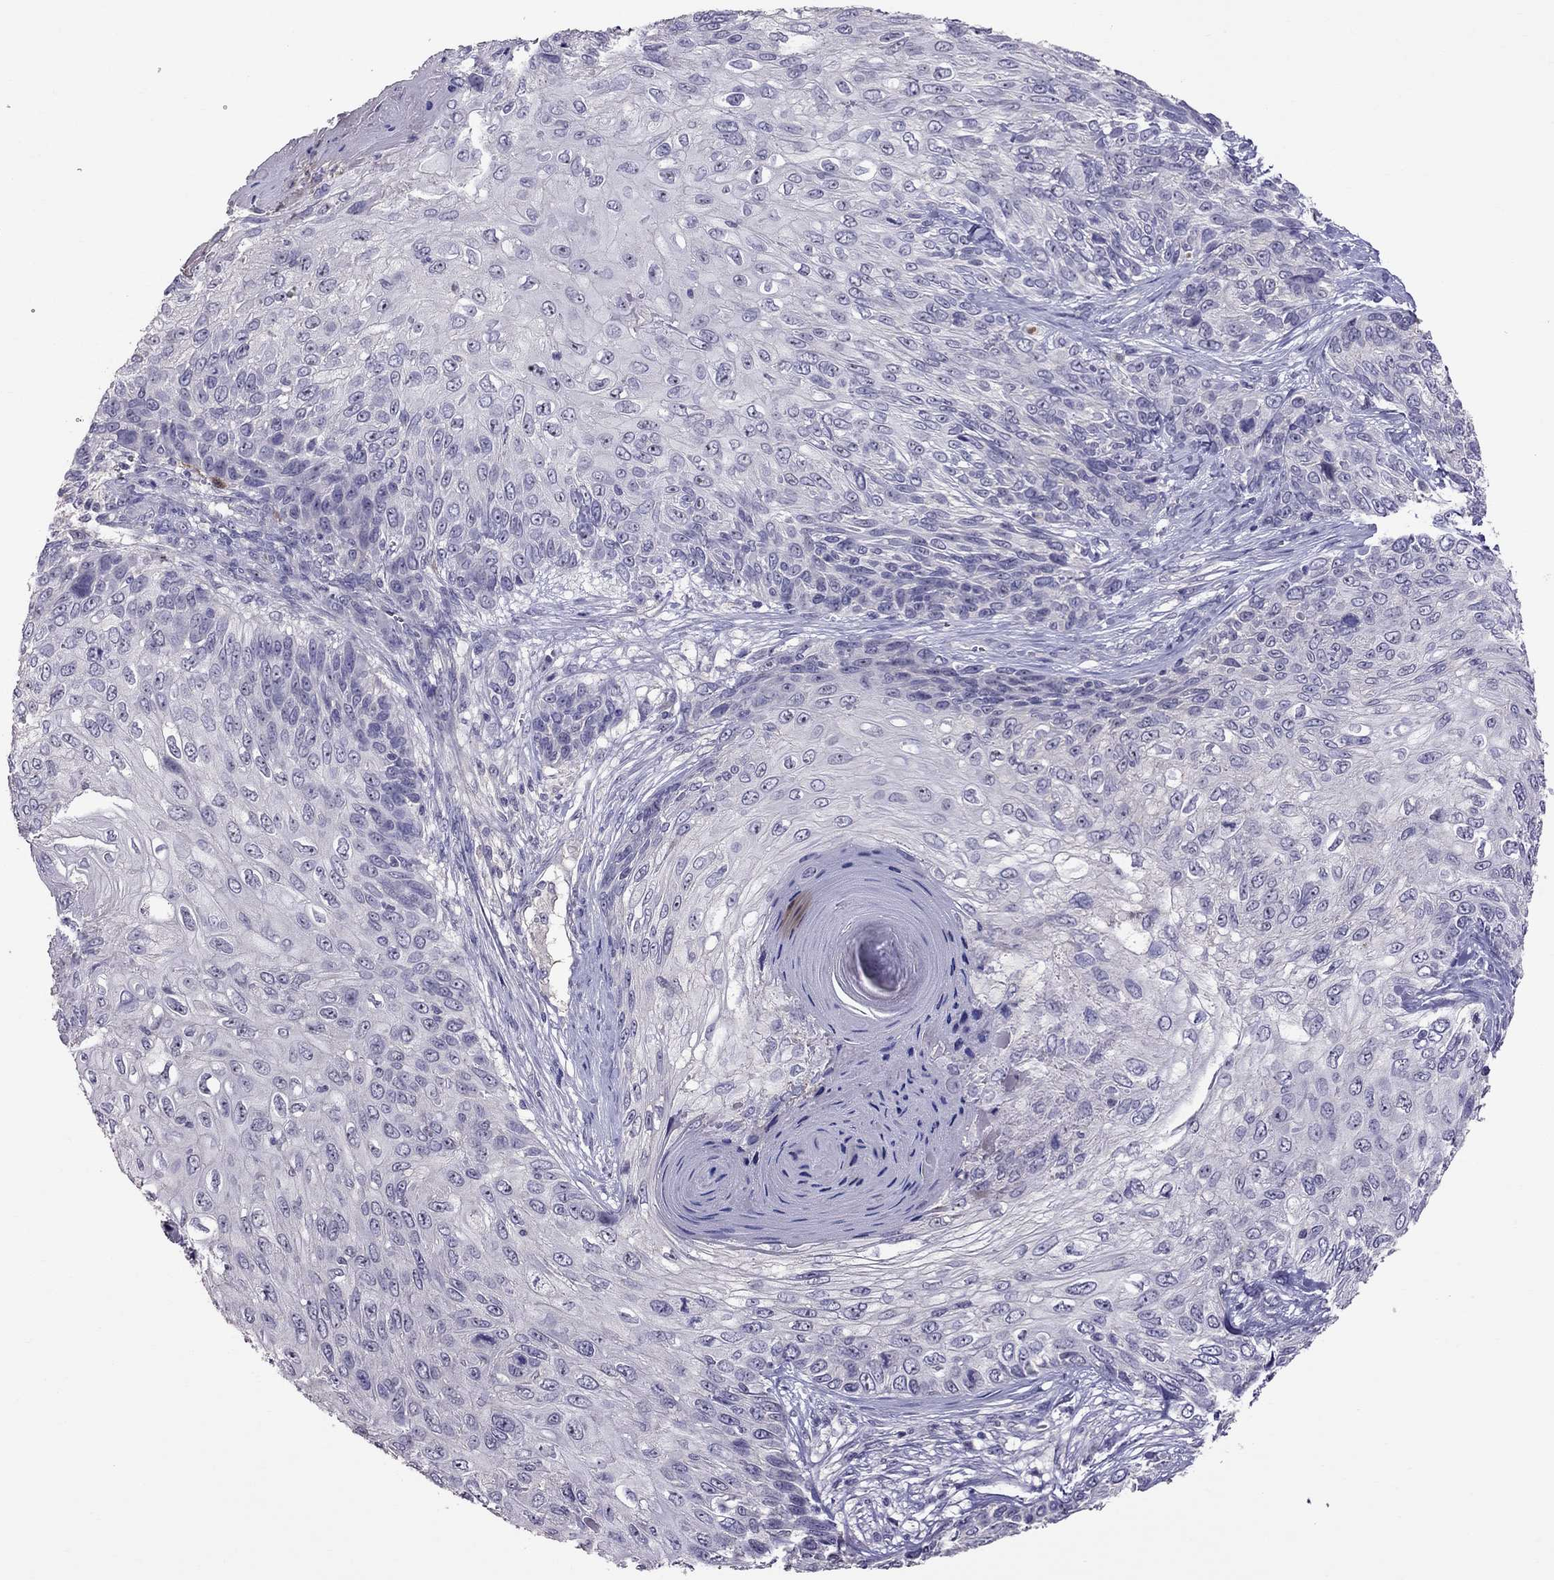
{"staining": {"intensity": "negative", "quantity": "none", "location": "none"}, "tissue": "skin cancer", "cell_type": "Tumor cells", "image_type": "cancer", "snomed": [{"axis": "morphology", "description": "Squamous cell carcinoma, NOS"}, {"axis": "topography", "description": "Skin"}], "caption": "Immunohistochemistry of skin squamous cell carcinoma exhibits no staining in tumor cells. The staining is performed using DAB brown chromogen with nuclei counter-stained in using hematoxylin.", "gene": "LRRC46", "patient": {"sex": "male", "age": 92}}